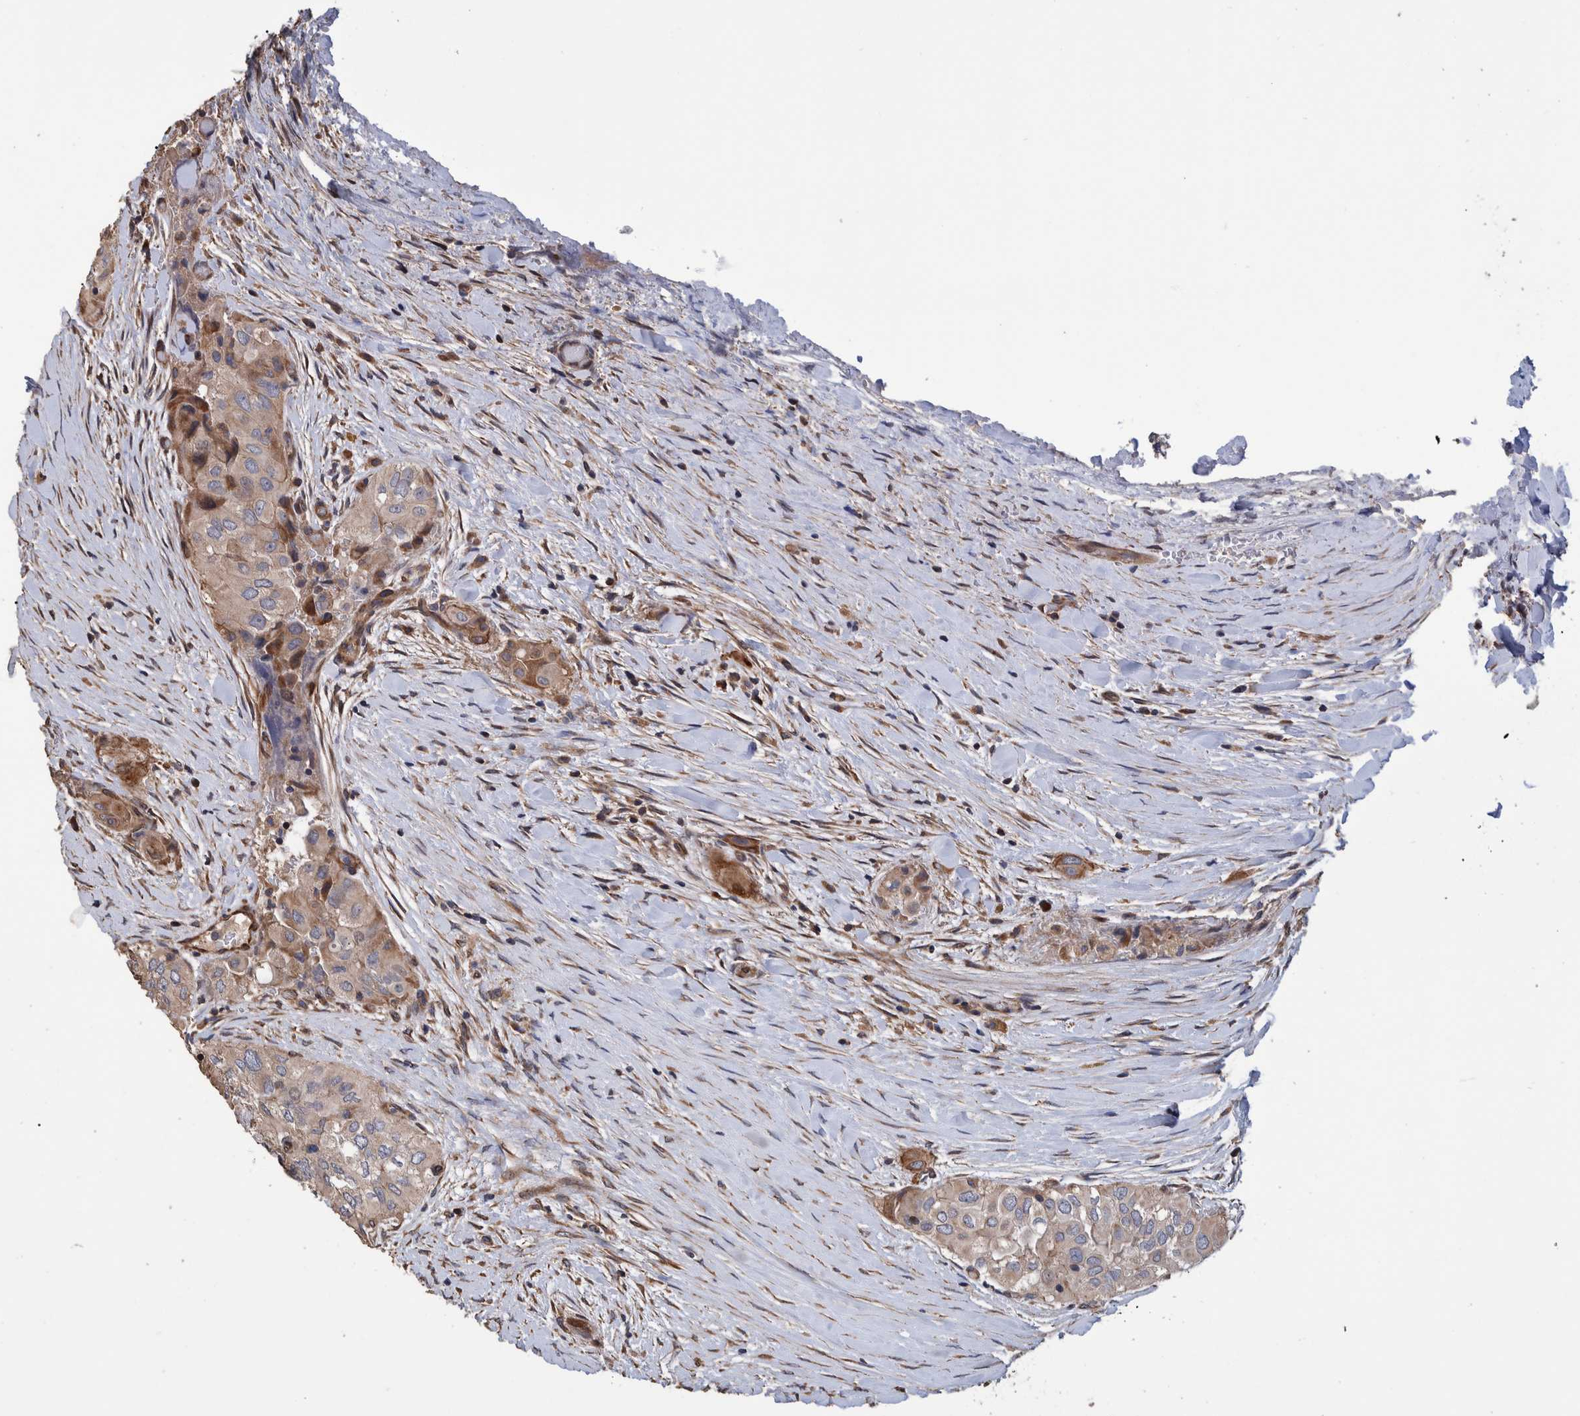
{"staining": {"intensity": "weak", "quantity": "25%-75%", "location": "cytoplasmic/membranous"}, "tissue": "thyroid cancer", "cell_type": "Tumor cells", "image_type": "cancer", "snomed": [{"axis": "morphology", "description": "Papillary adenocarcinoma, NOS"}, {"axis": "topography", "description": "Thyroid gland"}], "caption": "The immunohistochemical stain highlights weak cytoplasmic/membranous positivity in tumor cells of thyroid cancer (papillary adenocarcinoma) tissue.", "gene": "SLC45A4", "patient": {"sex": "female", "age": 59}}